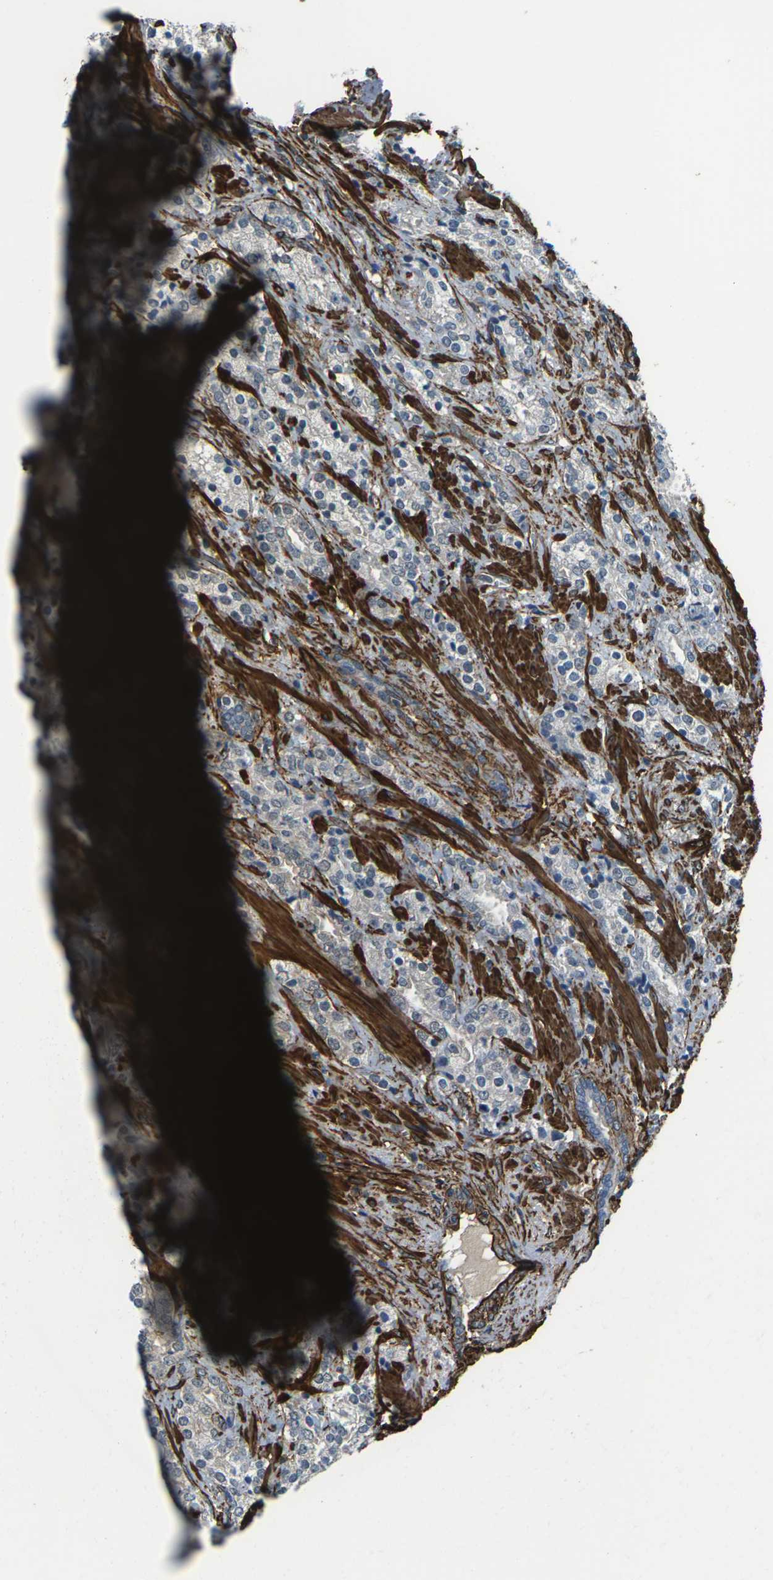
{"staining": {"intensity": "negative", "quantity": "none", "location": "none"}, "tissue": "prostate cancer", "cell_type": "Tumor cells", "image_type": "cancer", "snomed": [{"axis": "morphology", "description": "Adenocarcinoma, High grade"}, {"axis": "topography", "description": "Prostate"}], "caption": "High power microscopy photomicrograph of an IHC micrograph of prostate high-grade adenocarcinoma, revealing no significant expression in tumor cells. Brightfield microscopy of immunohistochemistry stained with DAB (3,3'-diaminobenzidine) (brown) and hematoxylin (blue), captured at high magnification.", "gene": "GRAMD1C", "patient": {"sex": "male", "age": 71}}